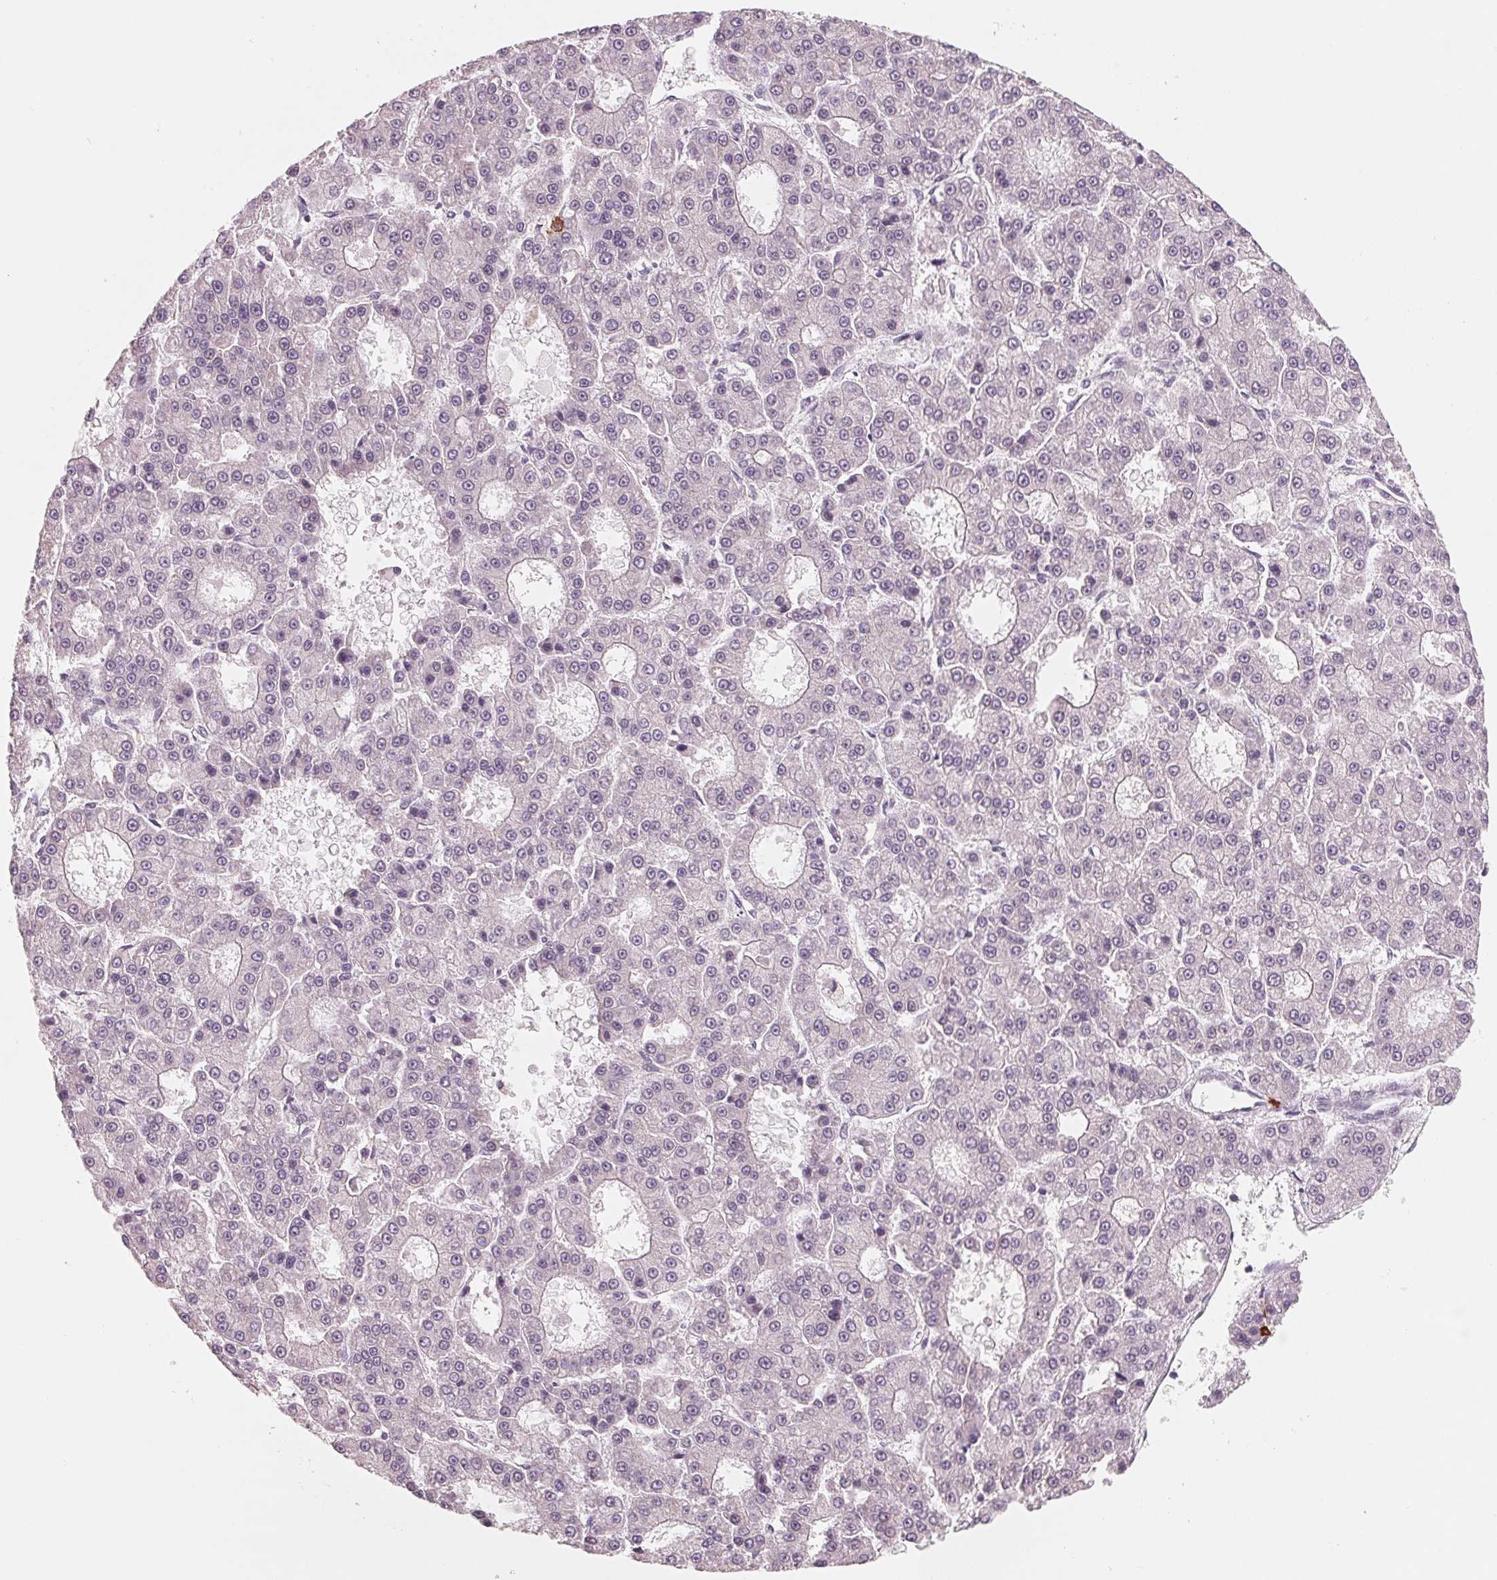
{"staining": {"intensity": "negative", "quantity": "none", "location": "none"}, "tissue": "liver cancer", "cell_type": "Tumor cells", "image_type": "cancer", "snomed": [{"axis": "morphology", "description": "Carcinoma, Hepatocellular, NOS"}, {"axis": "topography", "description": "Liver"}], "caption": "Liver hepatocellular carcinoma was stained to show a protein in brown. There is no significant staining in tumor cells. The staining is performed using DAB (3,3'-diaminobenzidine) brown chromogen with nuclei counter-stained in using hematoxylin.", "gene": "GIGYF2", "patient": {"sex": "male", "age": 70}}